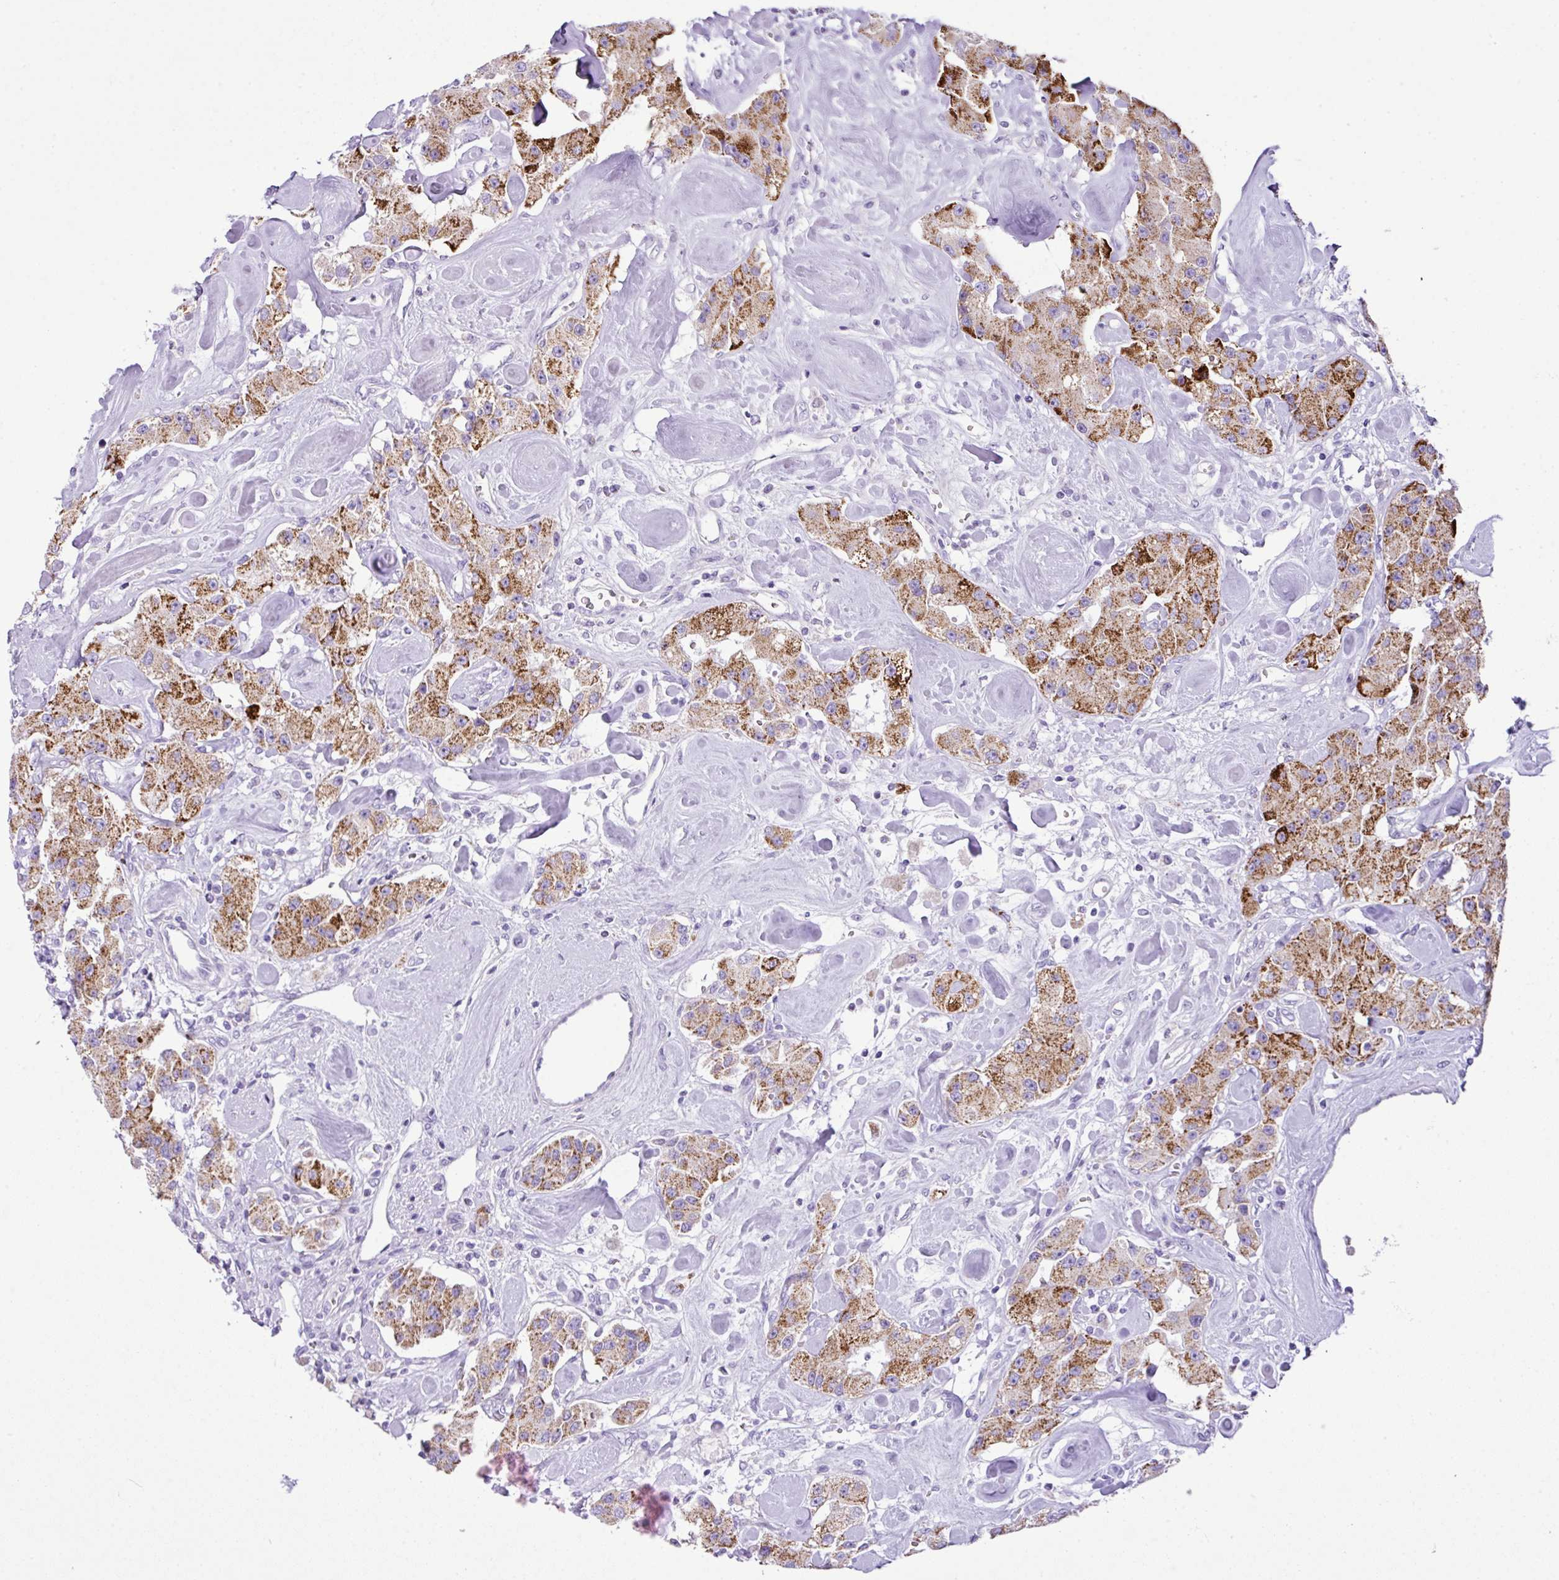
{"staining": {"intensity": "moderate", "quantity": ">75%", "location": "cytoplasmic/membranous"}, "tissue": "carcinoid", "cell_type": "Tumor cells", "image_type": "cancer", "snomed": [{"axis": "morphology", "description": "Carcinoid, malignant, NOS"}, {"axis": "topography", "description": "Pancreas"}], "caption": "Moderate cytoplasmic/membranous staining for a protein is present in approximately >75% of tumor cells of carcinoid (malignant) using immunohistochemistry (IHC).", "gene": "RCAN2", "patient": {"sex": "male", "age": 41}}